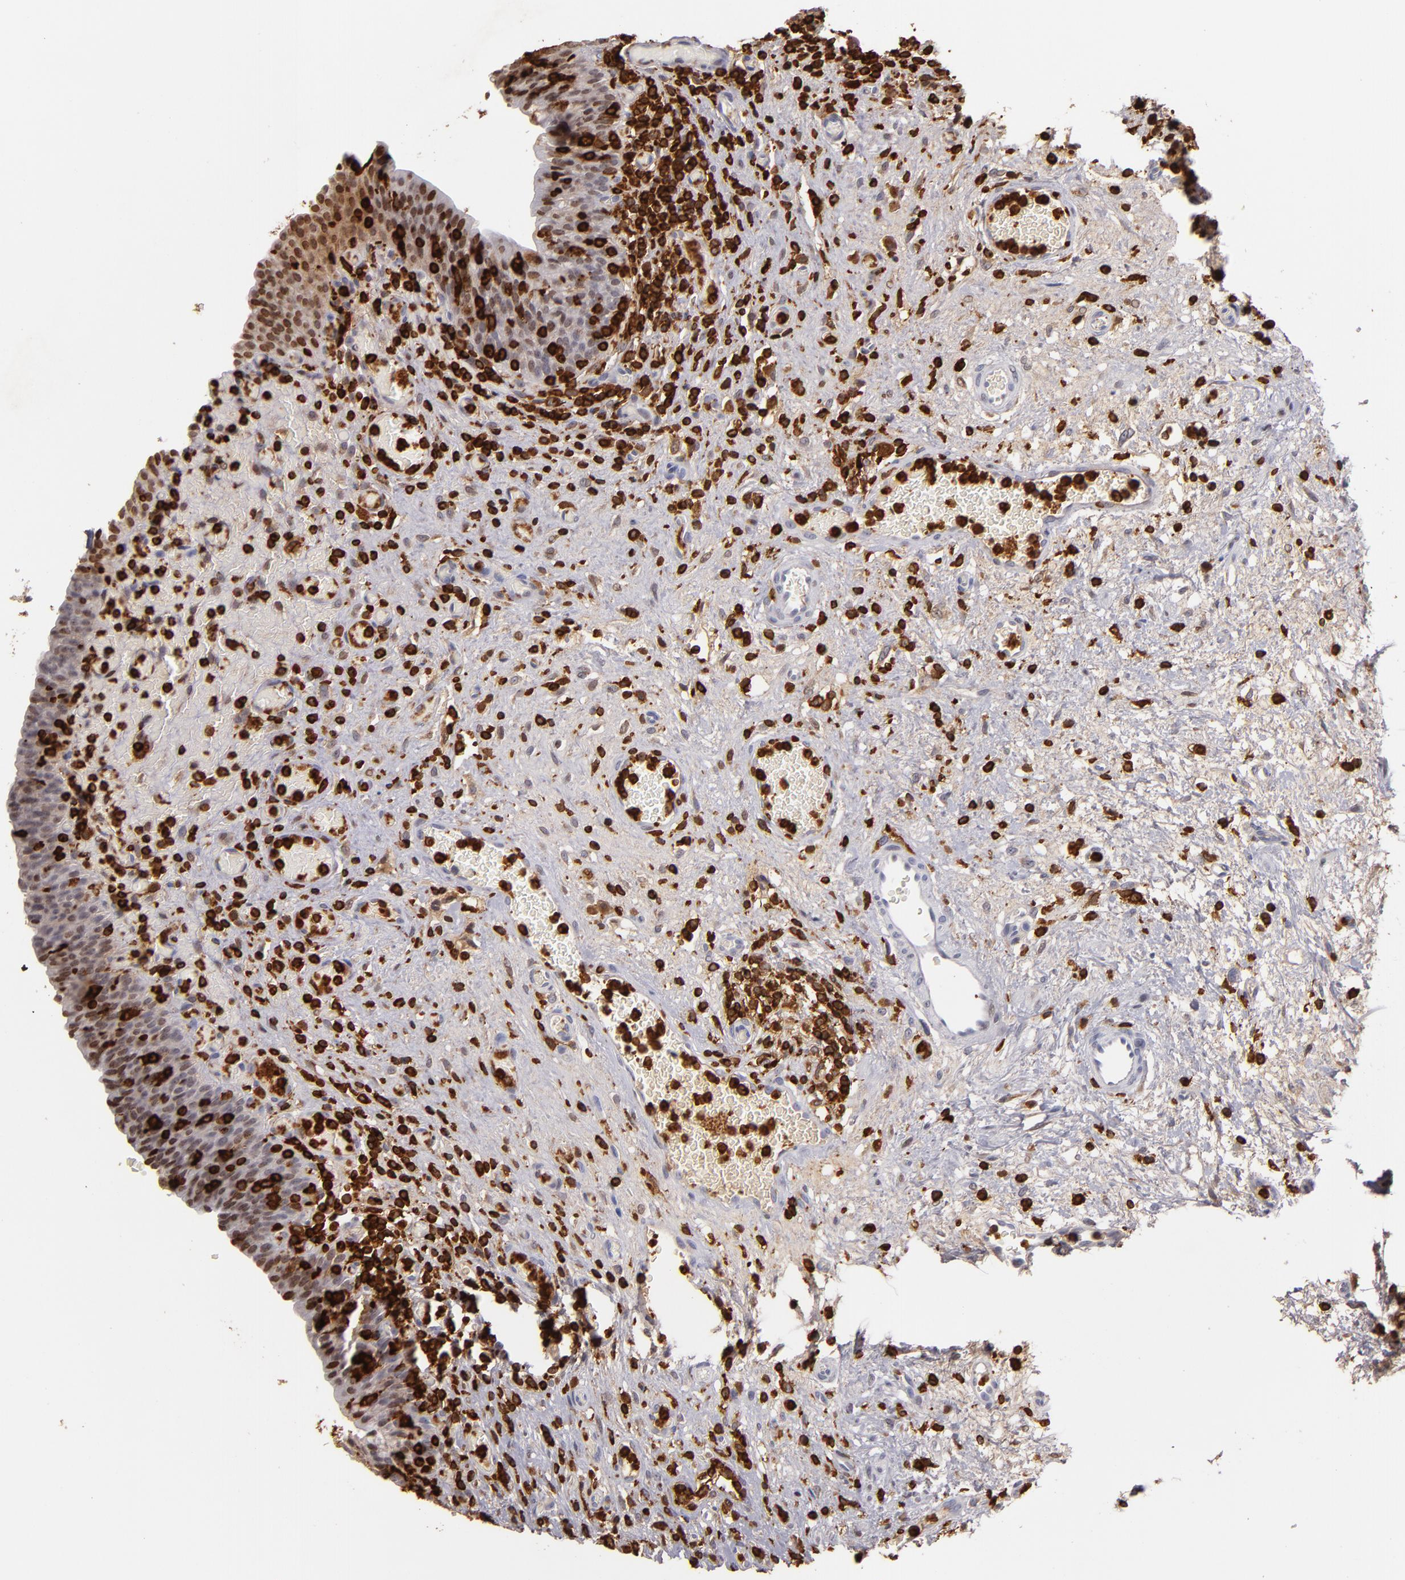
{"staining": {"intensity": "weak", "quantity": "<25%", "location": "nuclear"}, "tissue": "urinary bladder", "cell_type": "Urothelial cells", "image_type": "normal", "snomed": [{"axis": "morphology", "description": "Normal tissue, NOS"}, {"axis": "morphology", "description": "Urothelial carcinoma, High grade"}, {"axis": "topography", "description": "Urinary bladder"}], "caption": "High magnification brightfield microscopy of unremarkable urinary bladder stained with DAB (3,3'-diaminobenzidine) (brown) and counterstained with hematoxylin (blue): urothelial cells show no significant positivity. (Brightfield microscopy of DAB immunohistochemistry at high magnification).", "gene": "WAS", "patient": {"sex": "male", "age": 51}}